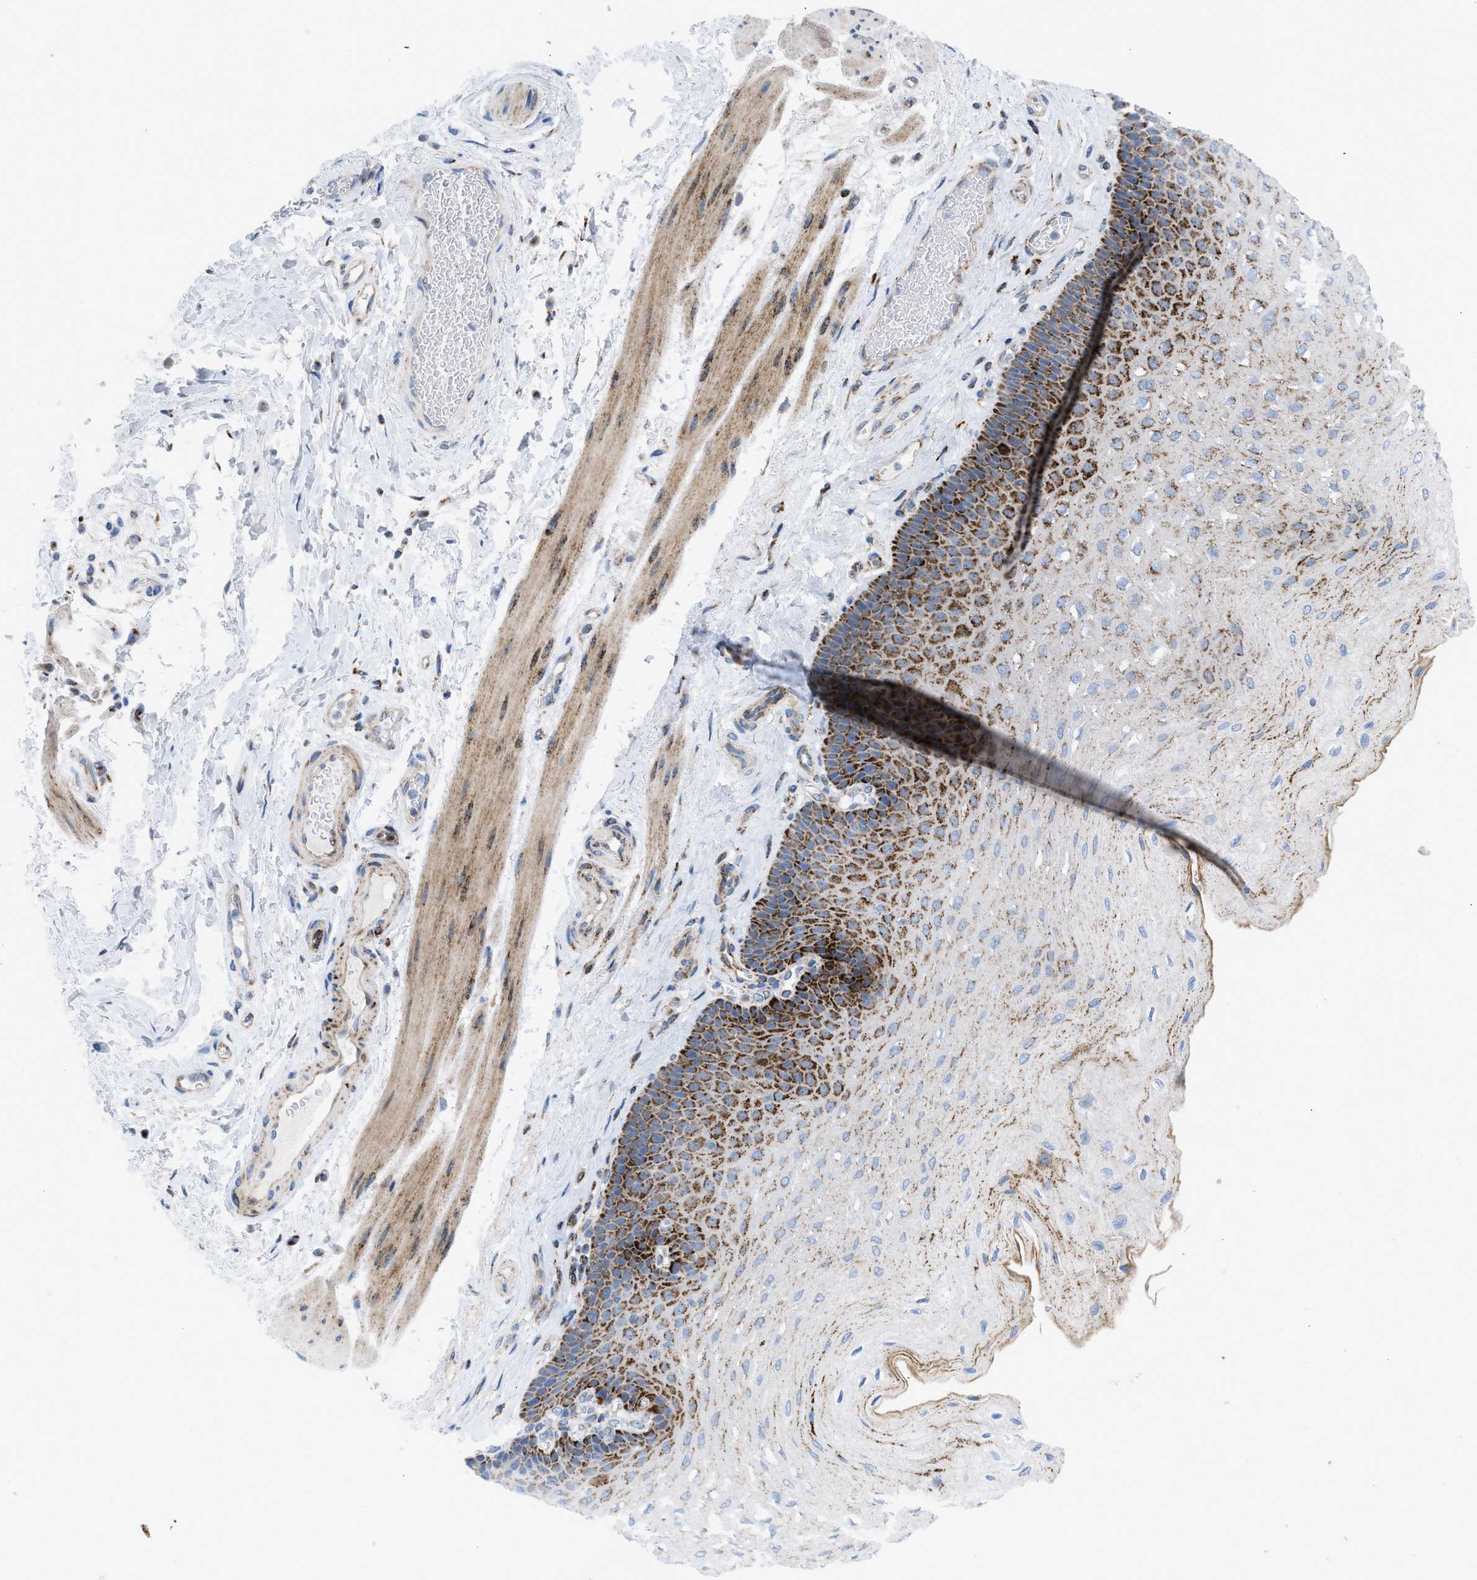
{"staining": {"intensity": "strong", "quantity": "25%-75%", "location": "cytoplasmic/membranous"}, "tissue": "esophagus", "cell_type": "Squamous epithelial cells", "image_type": "normal", "snomed": [{"axis": "morphology", "description": "Normal tissue, NOS"}, {"axis": "topography", "description": "Esophagus"}], "caption": "Esophagus stained with immunohistochemistry (IHC) exhibits strong cytoplasmic/membranous positivity in about 25%-75% of squamous epithelial cells. The protein of interest is shown in brown color, while the nuclei are stained blue.", "gene": "RBBP9", "patient": {"sex": "female", "age": 72}}